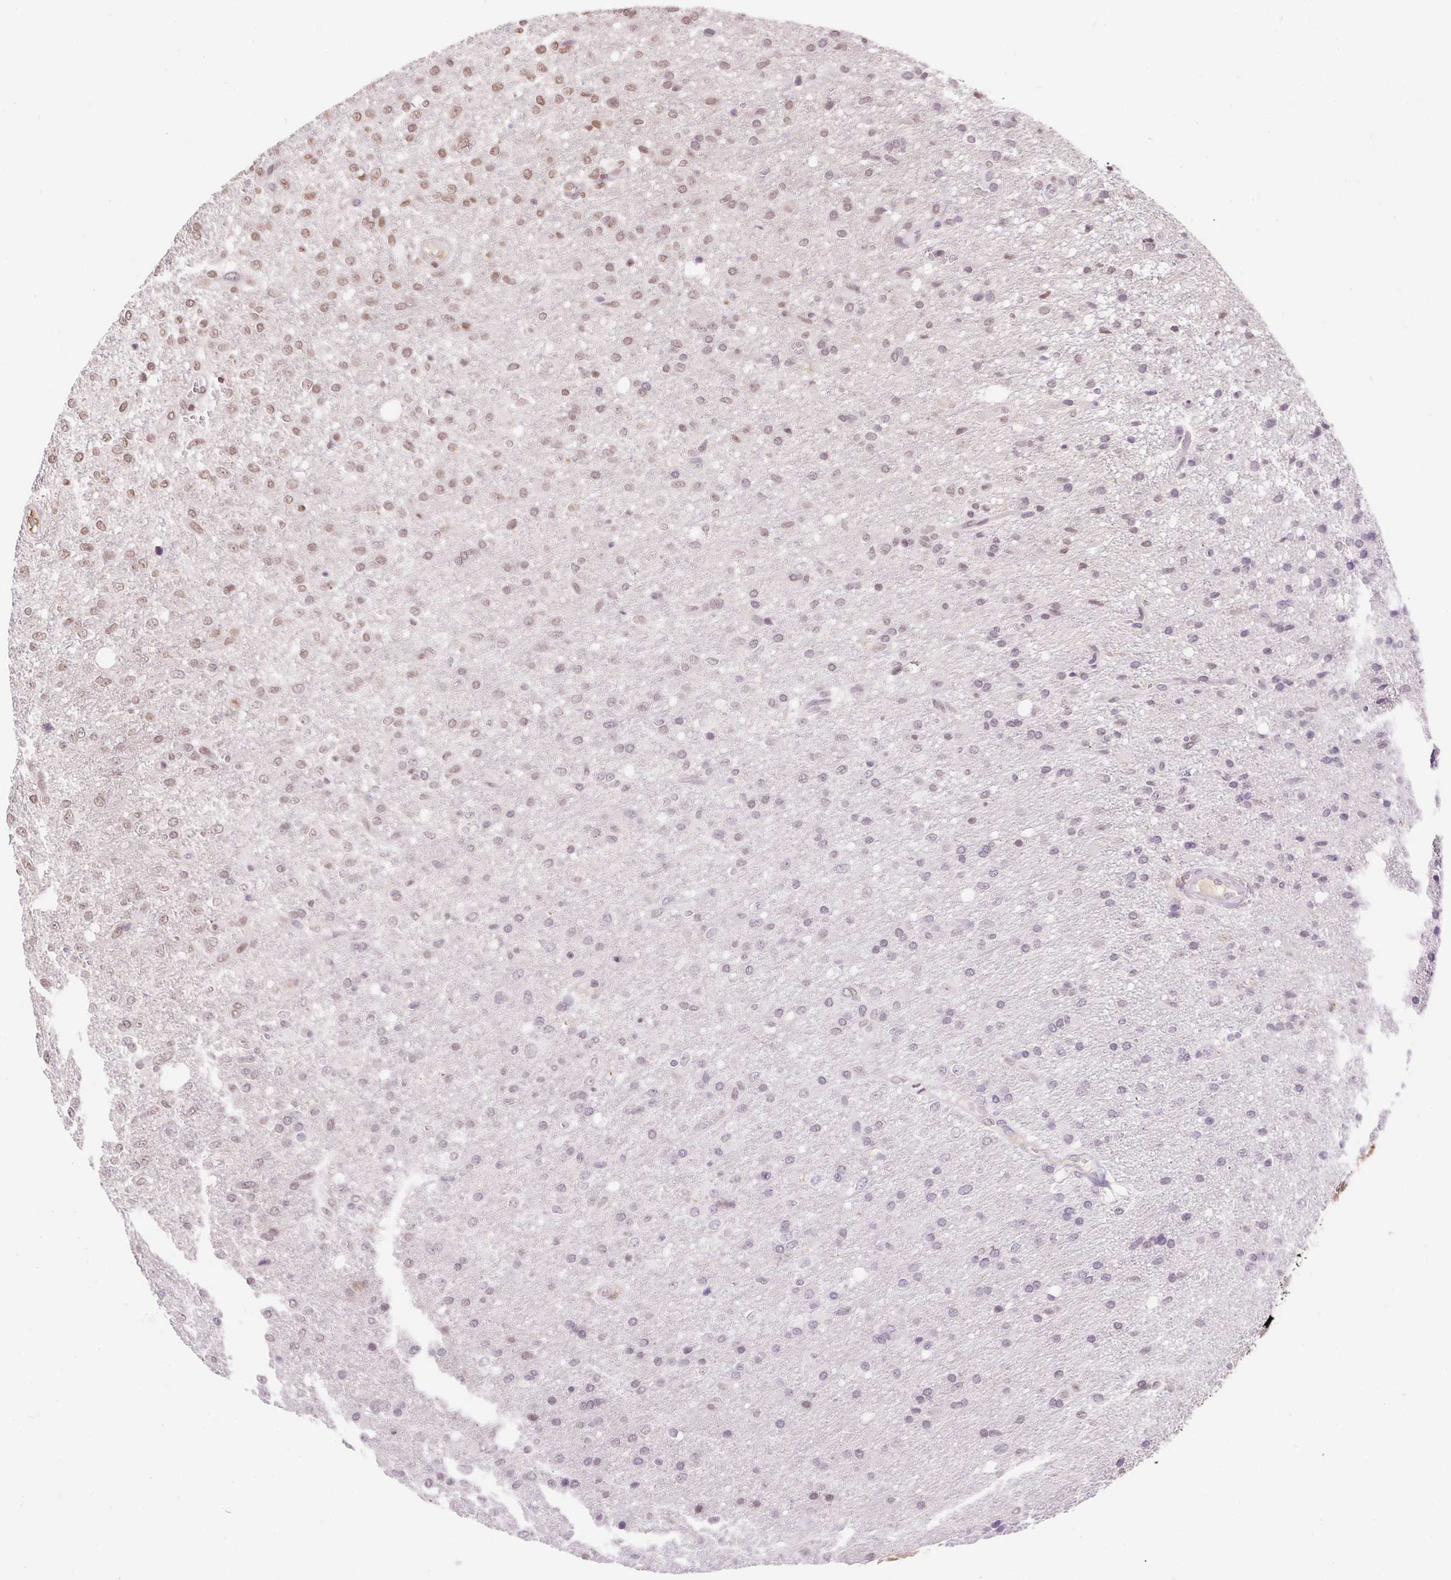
{"staining": {"intensity": "moderate", "quantity": "25%-75%", "location": "nuclear"}, "tissue": "glioma", "cell_type": "Tumor cells", "image_type": "cancer", "snomed": [{"axis": "morphology", "description": "Glioma, malignant, Low grade"}, {"axis": "topography", "description": "Brain"}], "caption": "IHC histopathology image of glioma stained for a protein (brown), which demonstrates medium levels of moderate nuclear positivity in about 25%-75% of tumor cells.", "gene": "ORM1", "patient": {"sex": "male", "age": 66}}